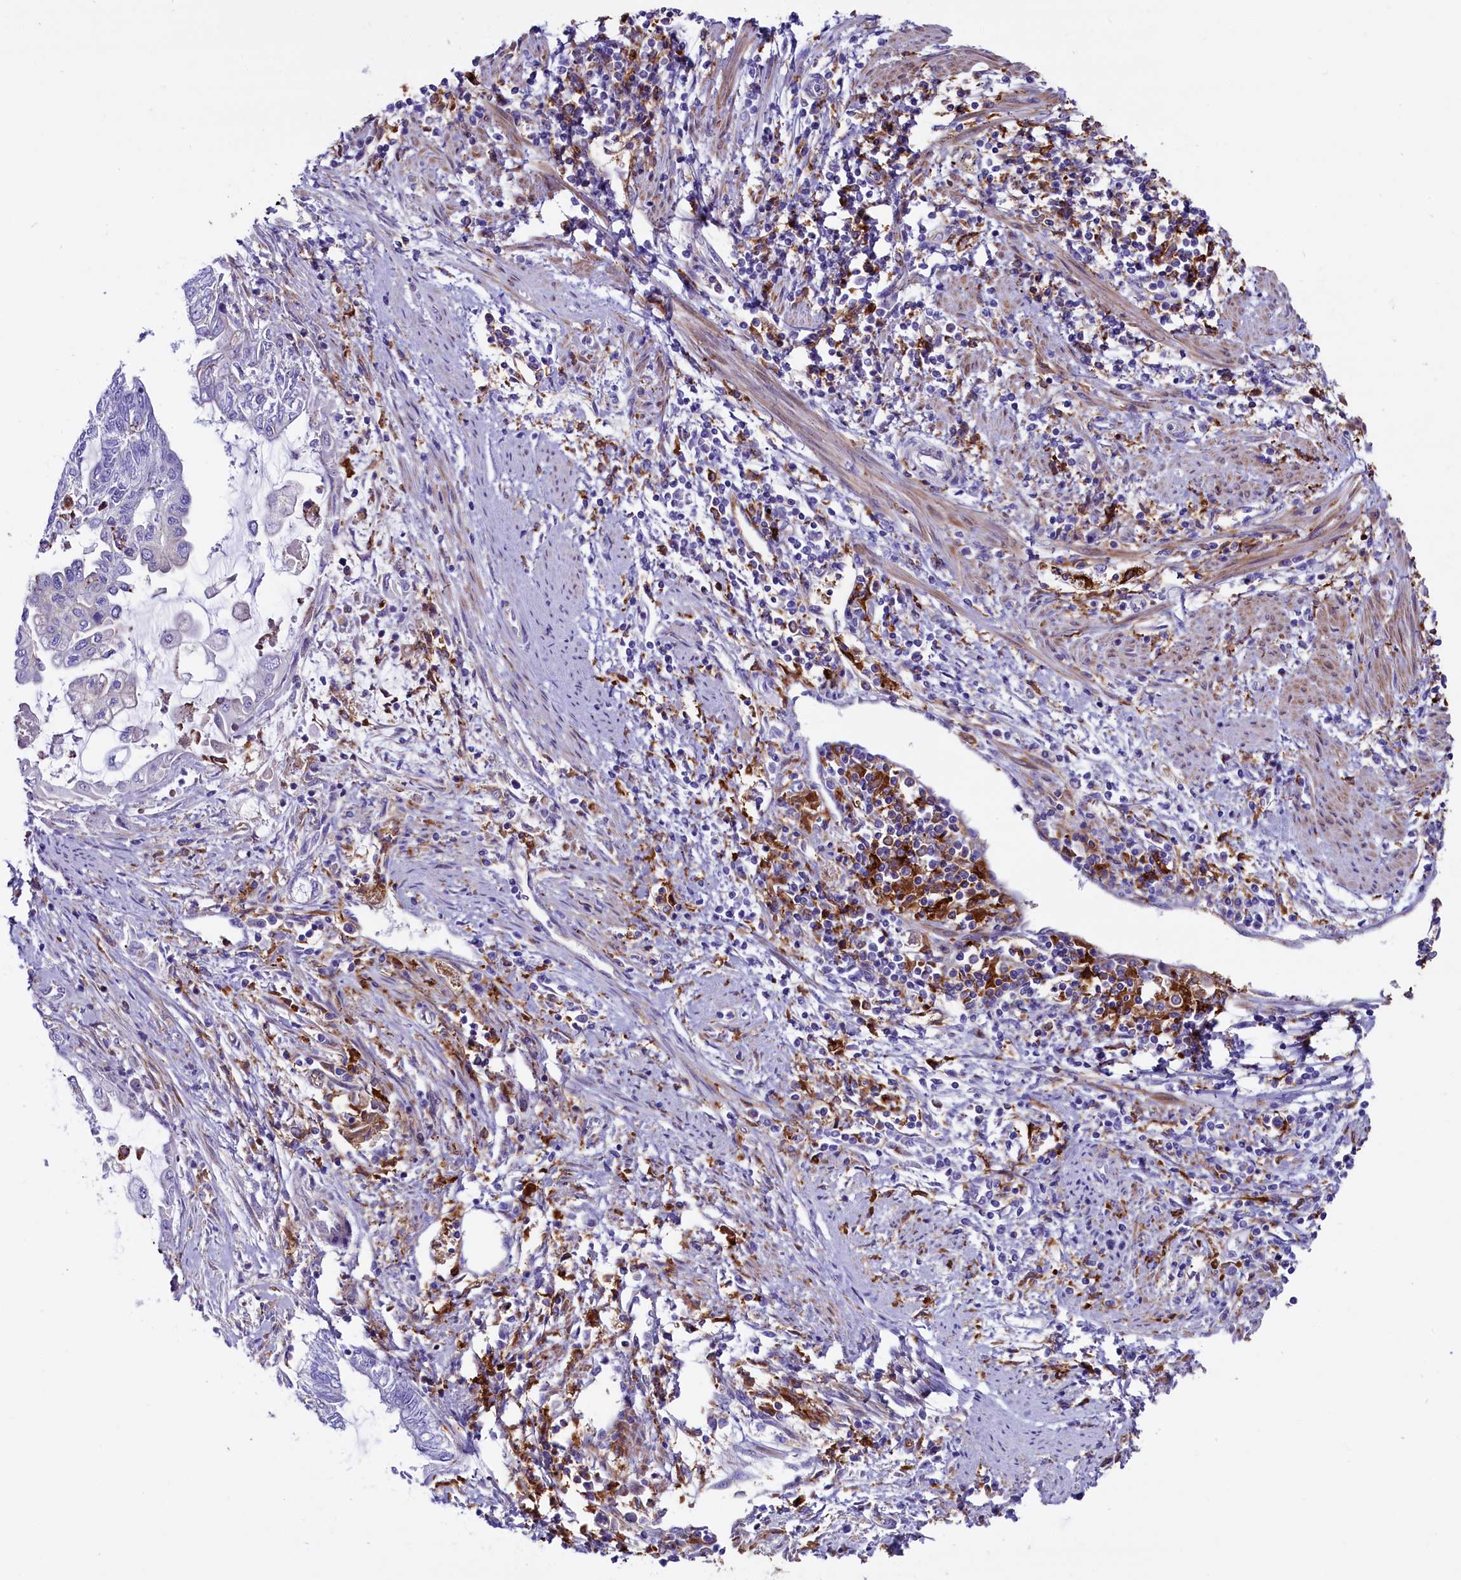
{"staining": {"intensity": "negative", "quantity": "none", "location": "none"}, "tissue": "endometrial cancer", "cell_type": "Tumor cells", "image_type": "cancer", "snomed": [{"axis": "morphology", "description": "Adenocarcinoma, NOS"}, {"axis": "topography", "description": "Uterus"}, {"axis": "topography", "description": "Endometrium"}], "caption": "This is an IHC photomicrograph of adenocarcinoma (endometrial). There is no positivity in tumor cells.", "gene": "IL20RA", "patient": {"sex": "female", "age": 70}}